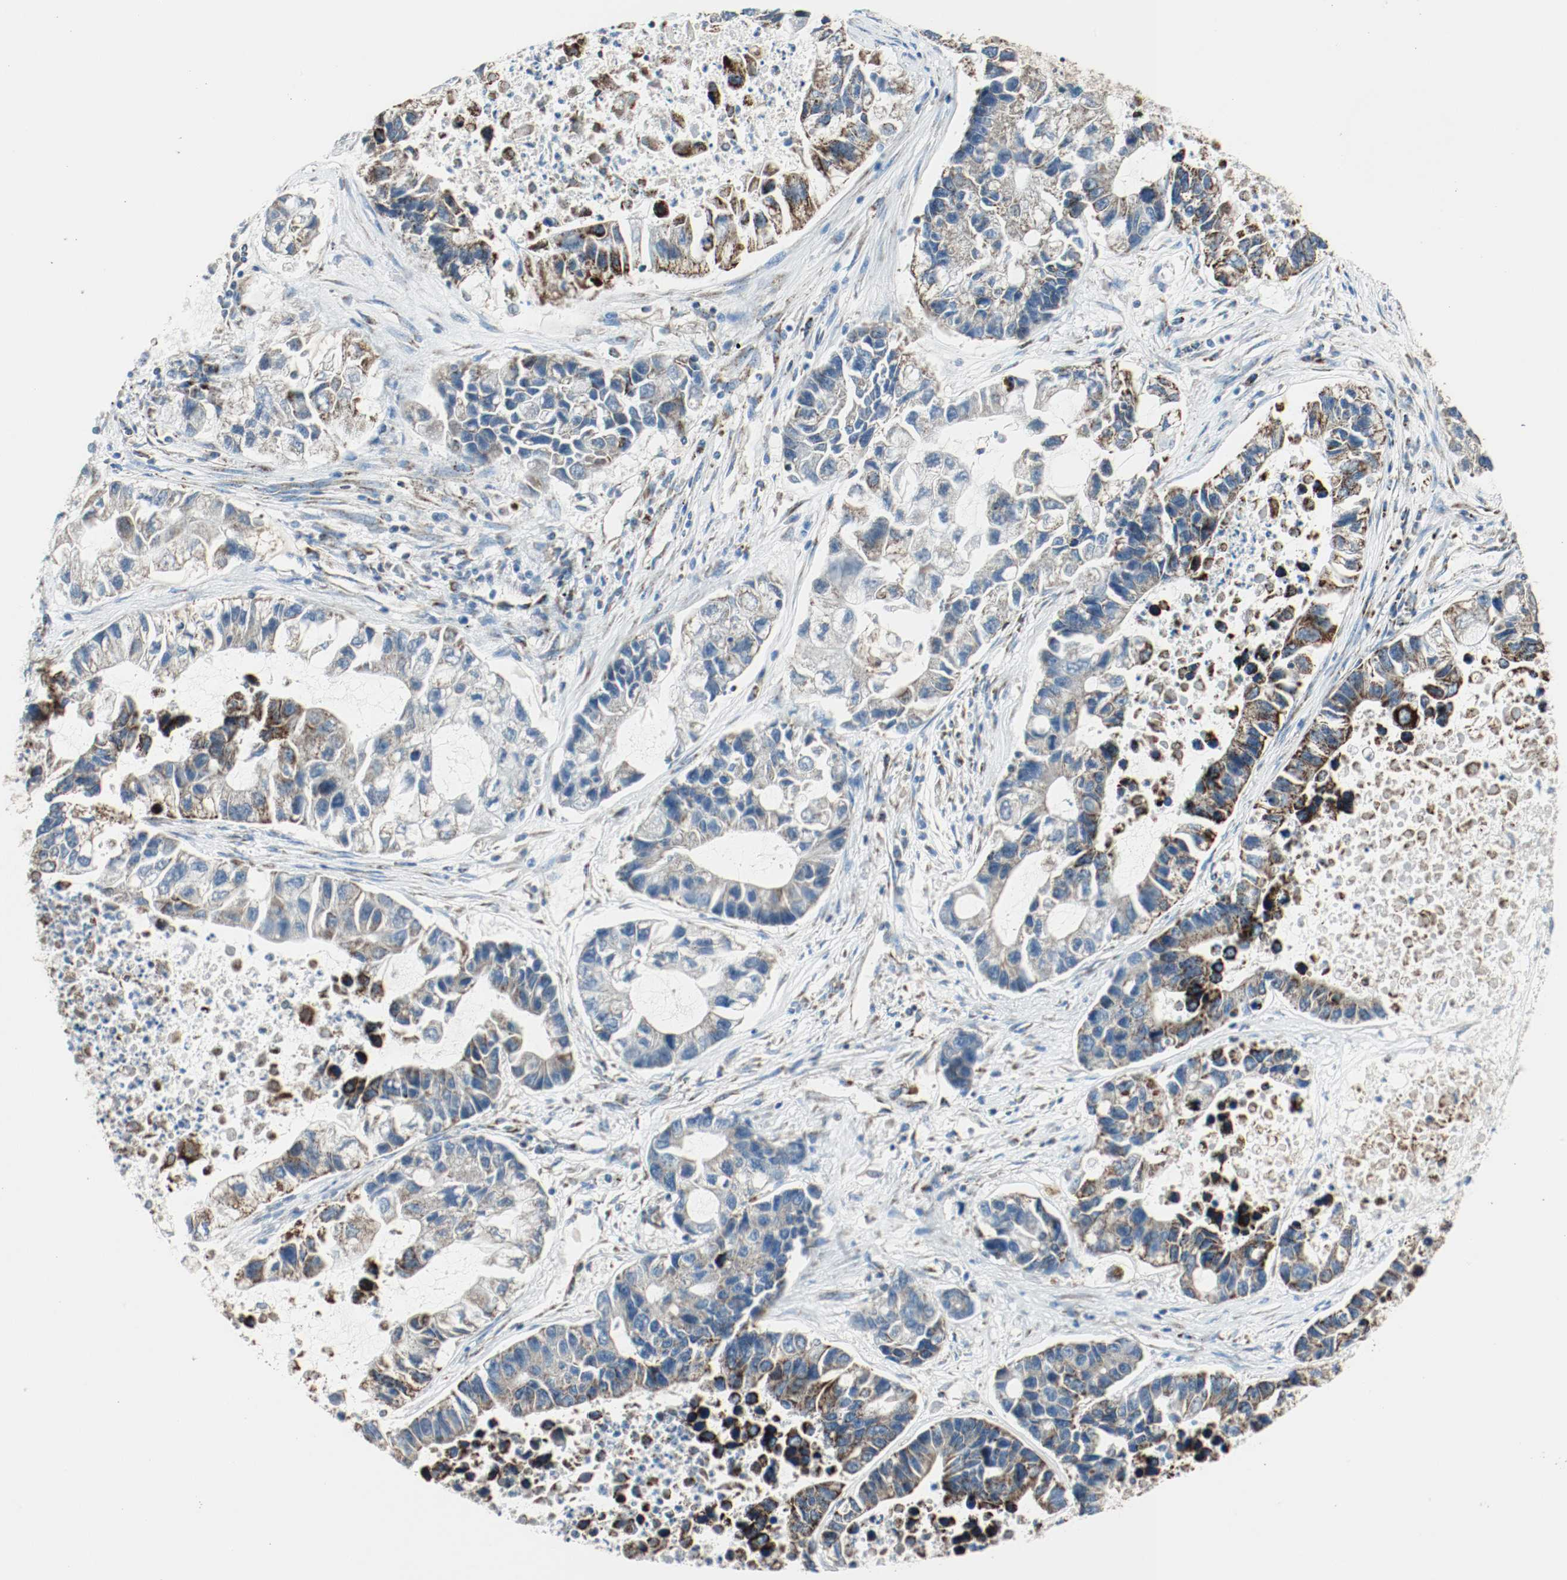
{"staining": {"intensity": "strong", "quantity": "25%-75%", "location": "cytoplasmic/membranous"}, "tissue": "lung cancer", "cell_type": "Tumor cells", "image_type": "cancer", "snomed": [{"axis": "morphology", "description": "Adenocarcinoma, NOS"}, {"axis": "topography", "description": "Lung"}], "caption": "A high-resolution photomicrograph shows immunohistochemistry staining of lung cancer (adenocarcinoma), which shows strong cytoplasmic/membranous expression in about 25%-75% of tumor cells.", "gene": "PLCG1", "patient": {"sex": "female", "age": 51}}